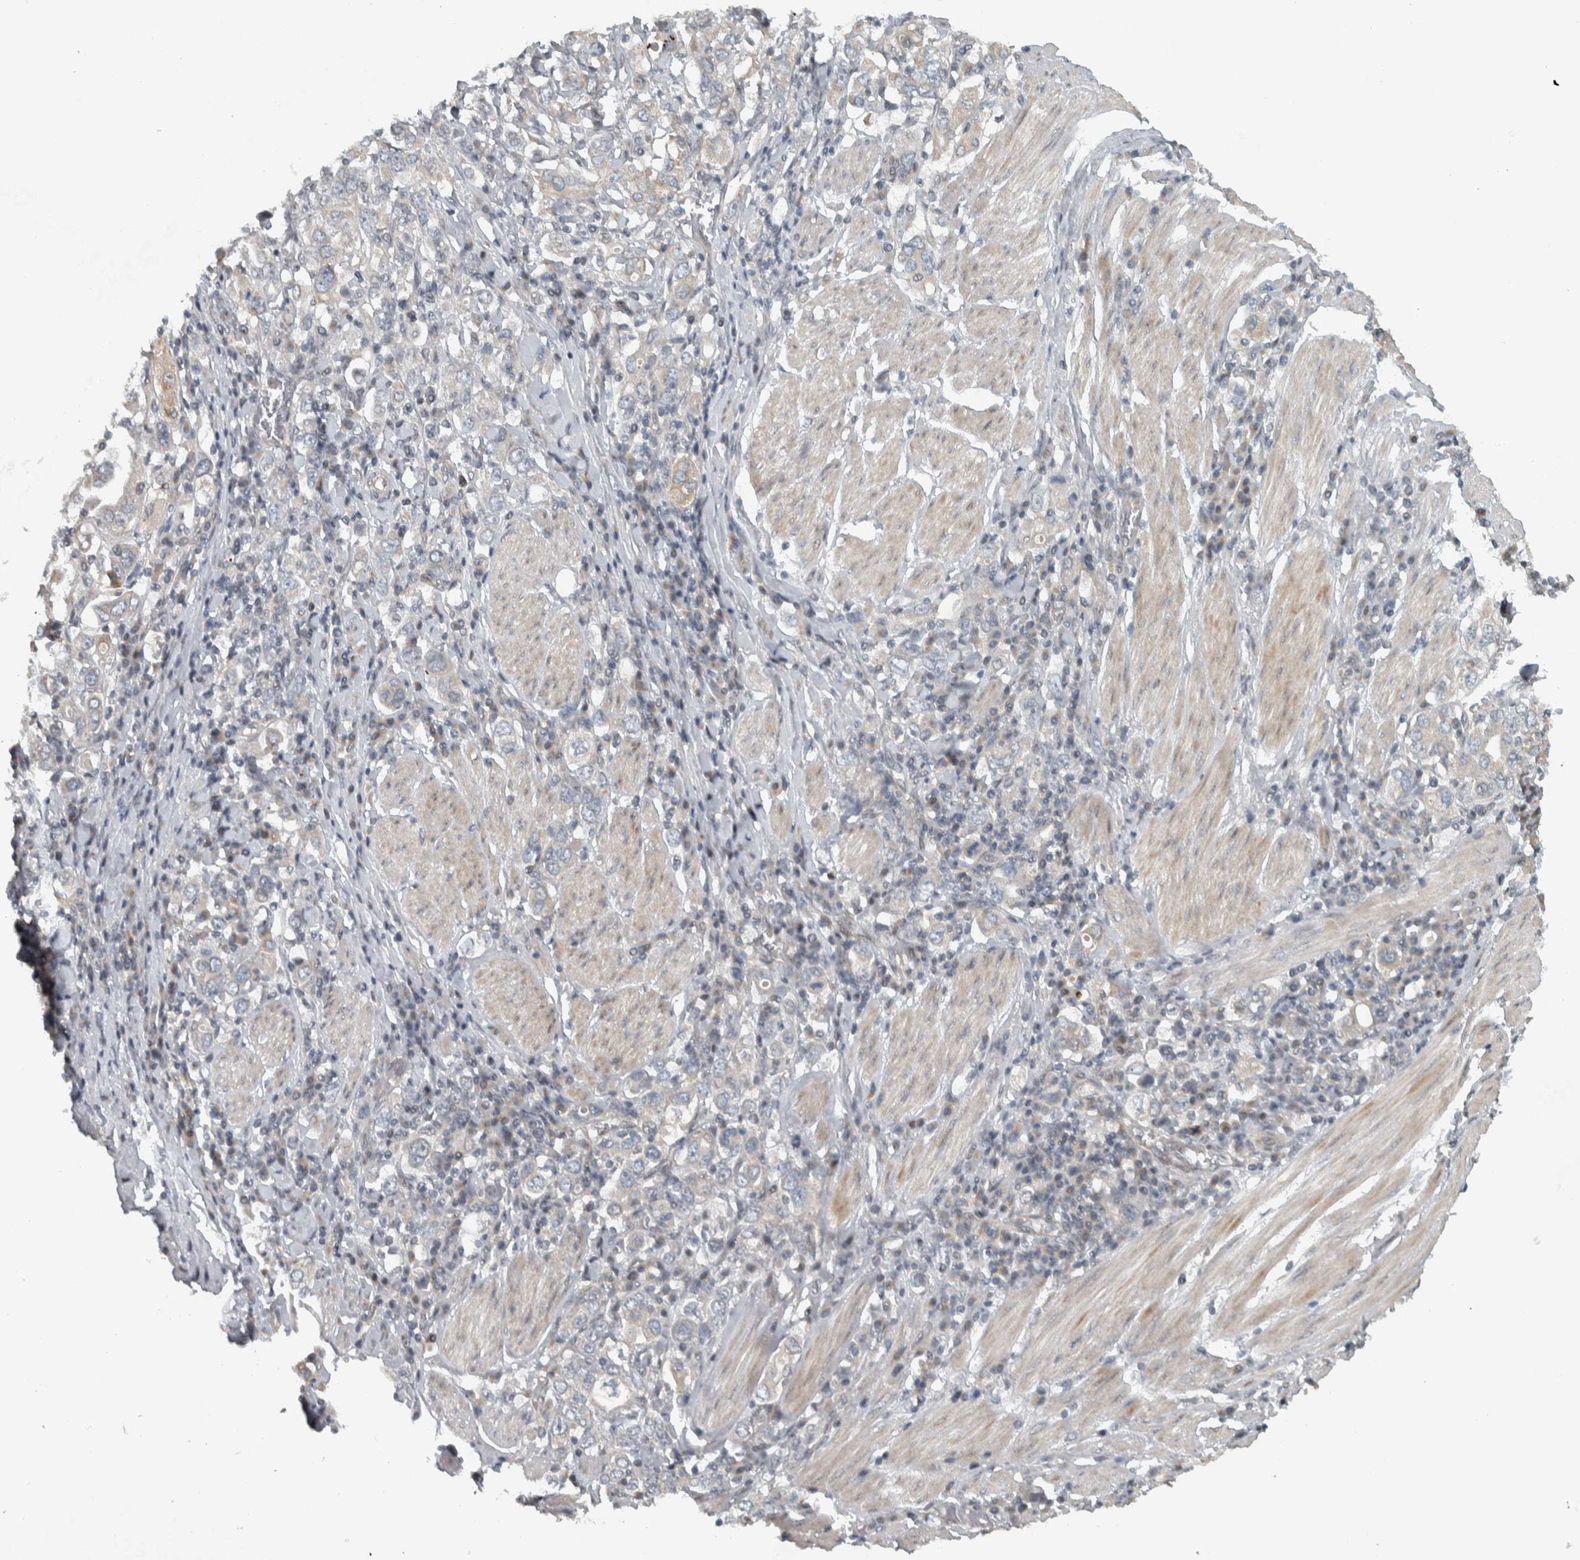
{"staining": {"intensity": "negative", "quantity": "none", "location": "none"}, "tissue": "stomach cancer", "cell_type": "Tumor cells", "image_type": "cancer", "snomed": [{"axis": "morphology", "description": "Adenocarcinoma, NOS"}, {"axis": "topography", "description": "Stomach, upper"}], "caption": "Protein analysis of stomach cancer (adenocarcinoma) exhibits no significant staining in tumor cells.", "gene": "NAPG", "patient": {"sex": "male", "age": 62}}